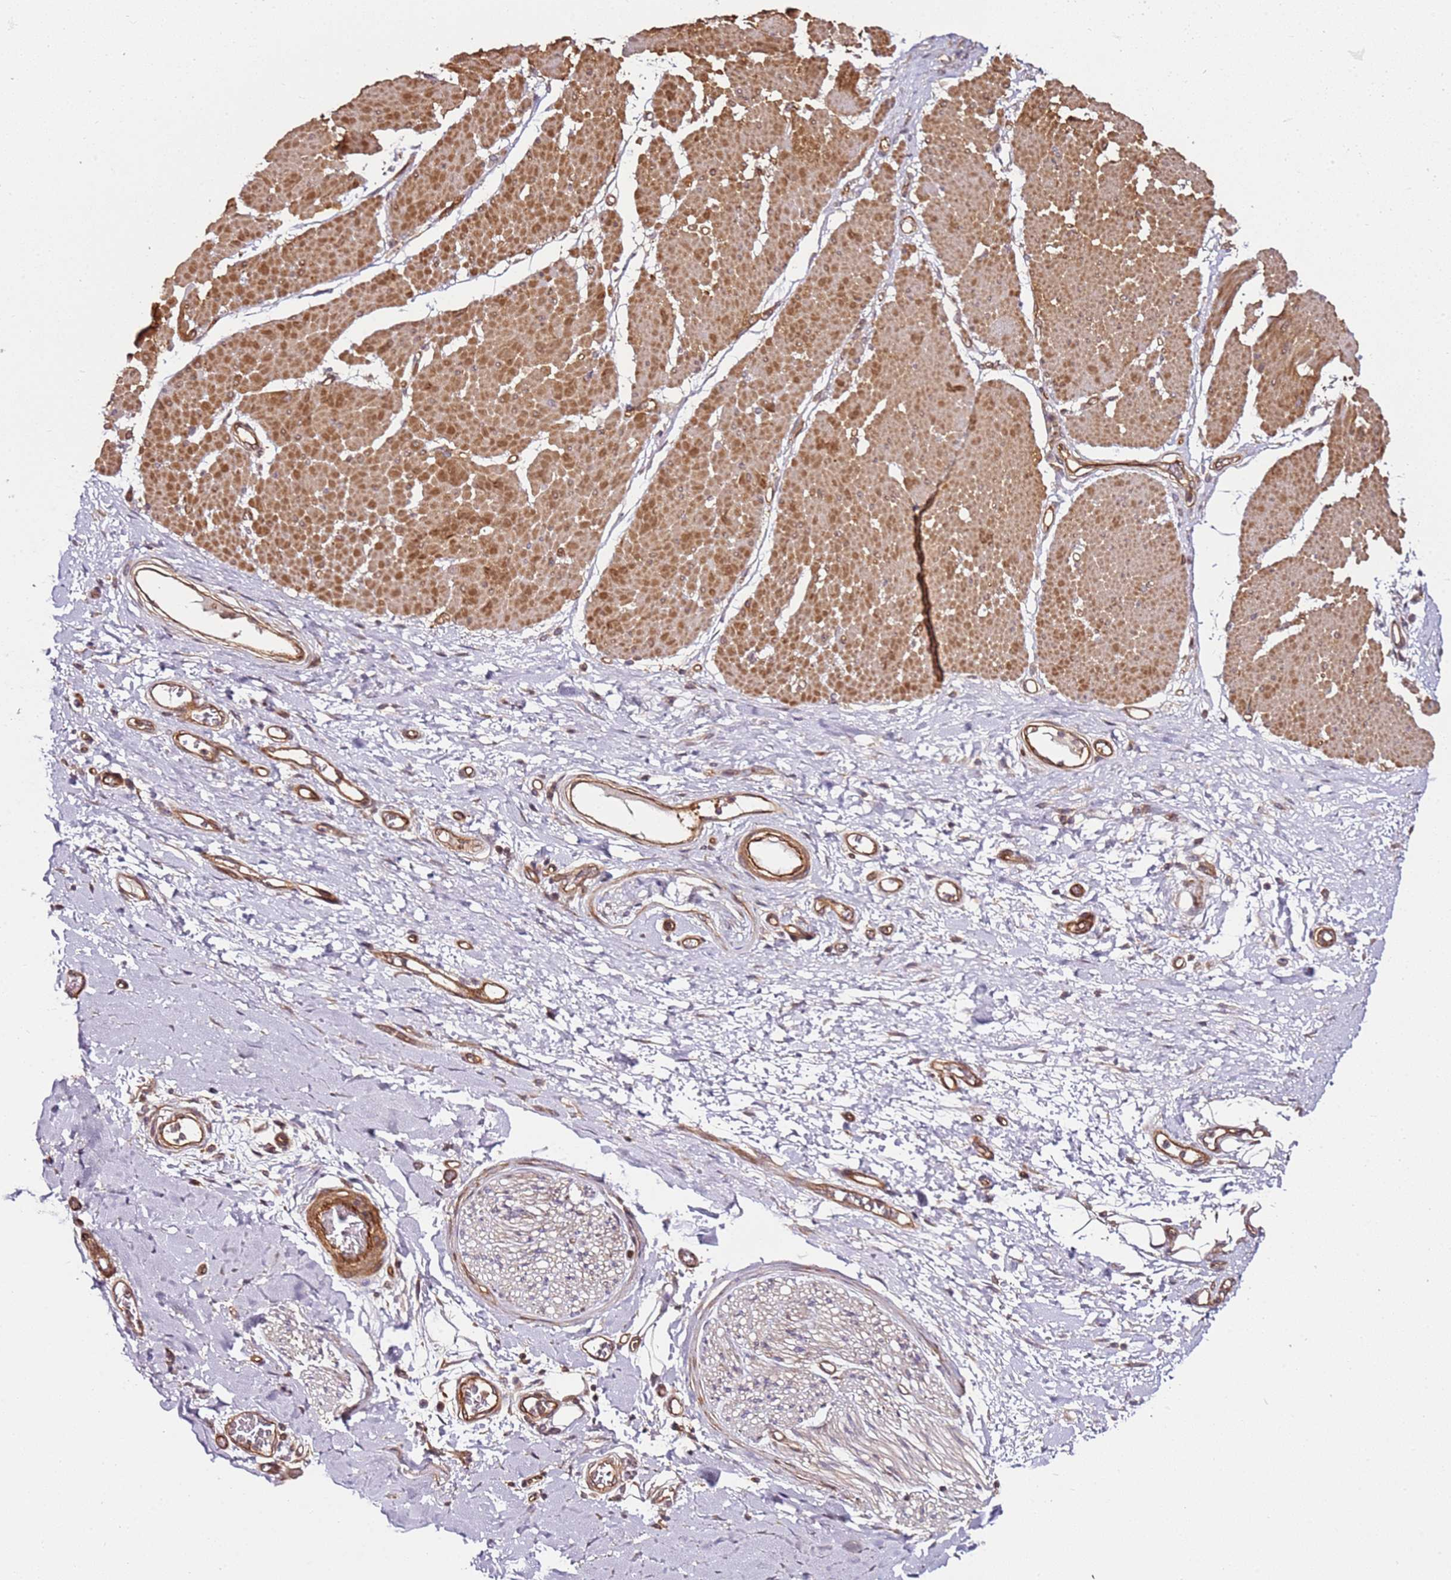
{"staining": {"intensity": "moderate", "quantity": ">75%", "location": "cytoplasmic/membranous"}, "tissue": "adipose tissue", "cell_type": "Adipocytes", "image_type": "normal", "snomed": [{"axis": "morphology", "description": "Normal tissue, NOS"}, {"axis": "morphology", "description": "Adenocarcinoma, NOS"}, {"axis": "topography", "description": "Esophagus"}, {"axis": "topography", "description": "Stomach, upper"}, {"axis": "topography", "description": "Peripheral nerve tissue"}], "caption": "The histopathology image displays immunohistochemical staining of benign adipose tissue. There is moderate cytoplasmic/membranous staining is identified in about >75% of adipocytes.", "gene": "CCNYL1", "patient": {"sex": "male", "age": 62}}